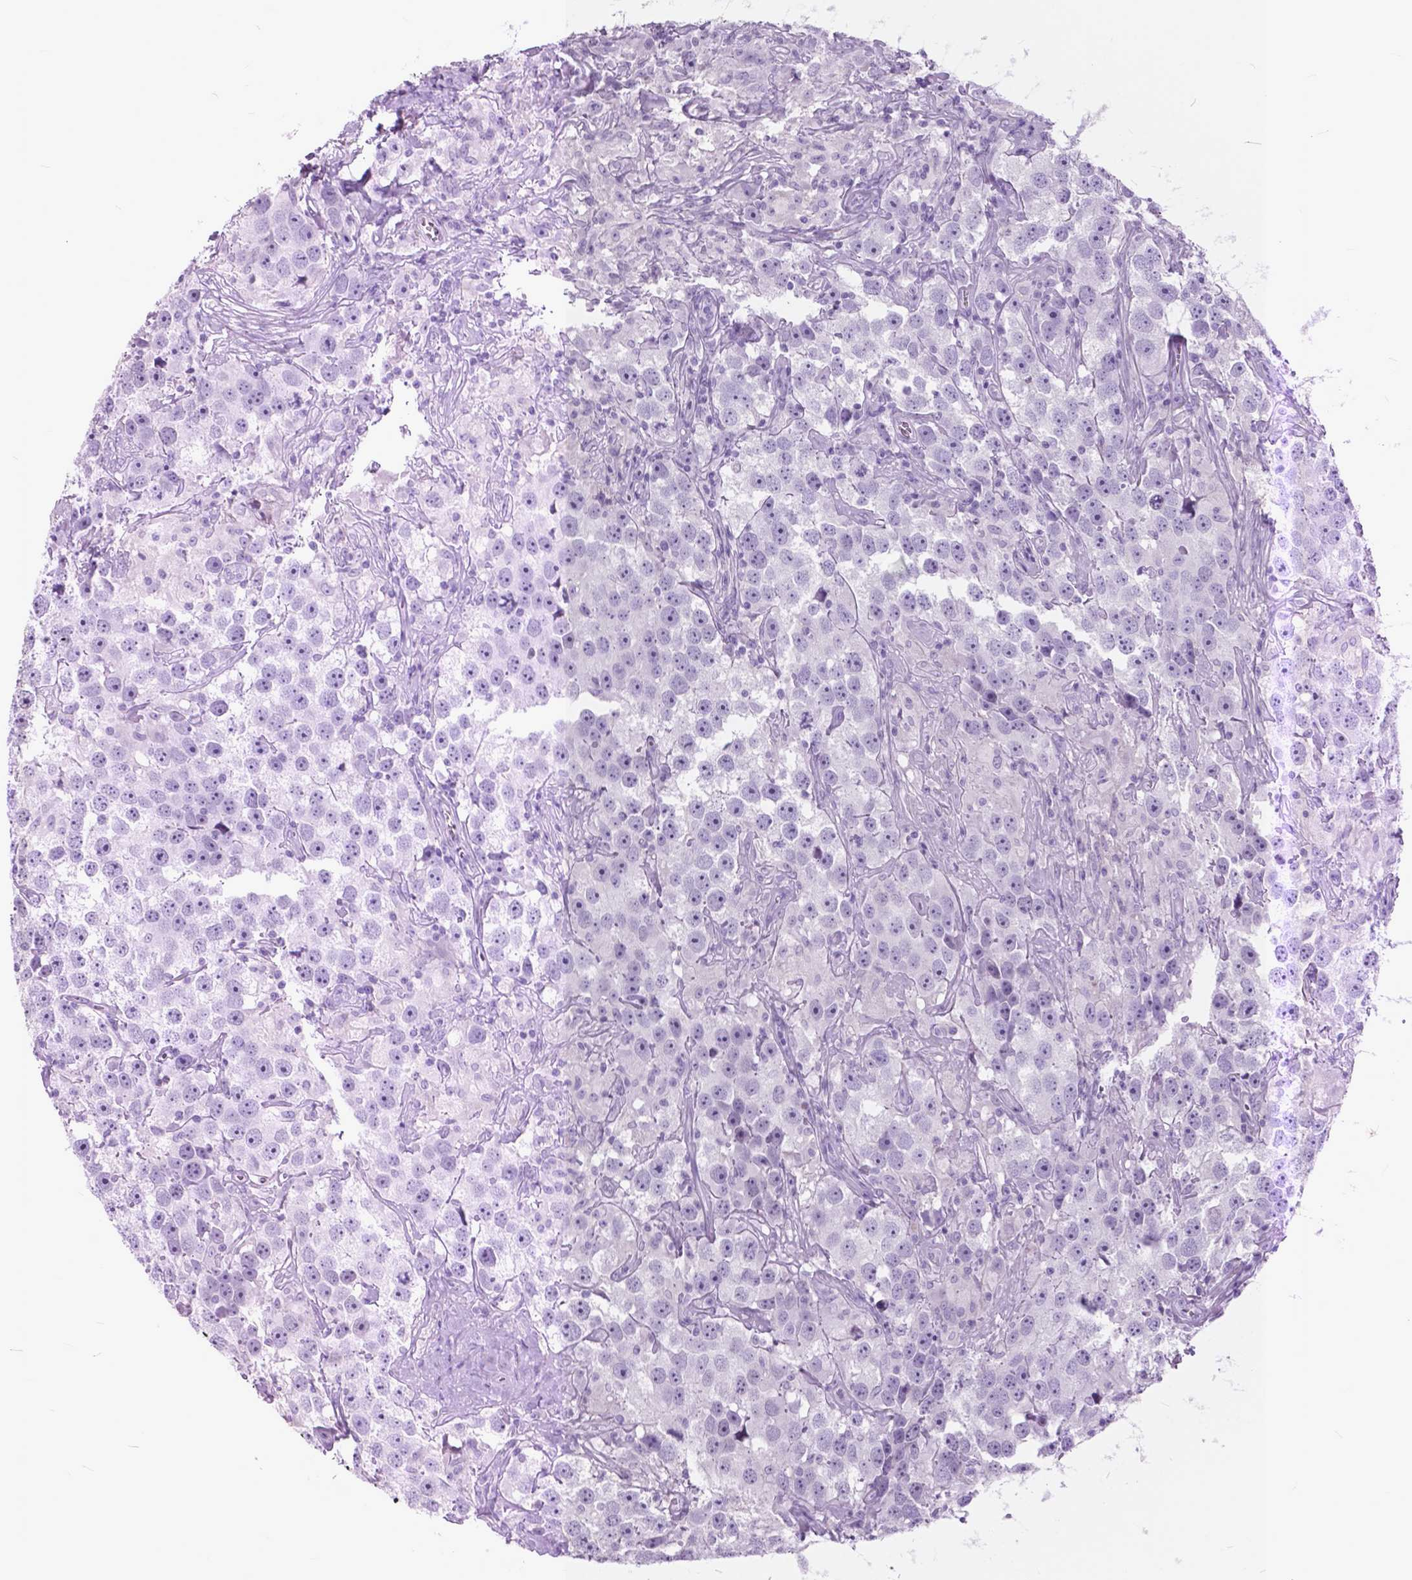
{"staining": {"intensity": "negative", "quantity": "none", "location": "none"}, "tissue": "testis cancer", "cell_type": "Tumor cells", "image_type": "cancer", "snomed": [{"axis": "morphology", "description": "Seminoma, NOS"}, {"axis": "topography", "description": "Testis"}], "caption": "The photomicrograph displays no significant positivity in tumor cells of seminoma (testis). (DAB immunohistochemistry visualized using brightfield microscopy, high magnification).", "gene": "GDF9", "patient": {"sex": "male", "age": 49}}